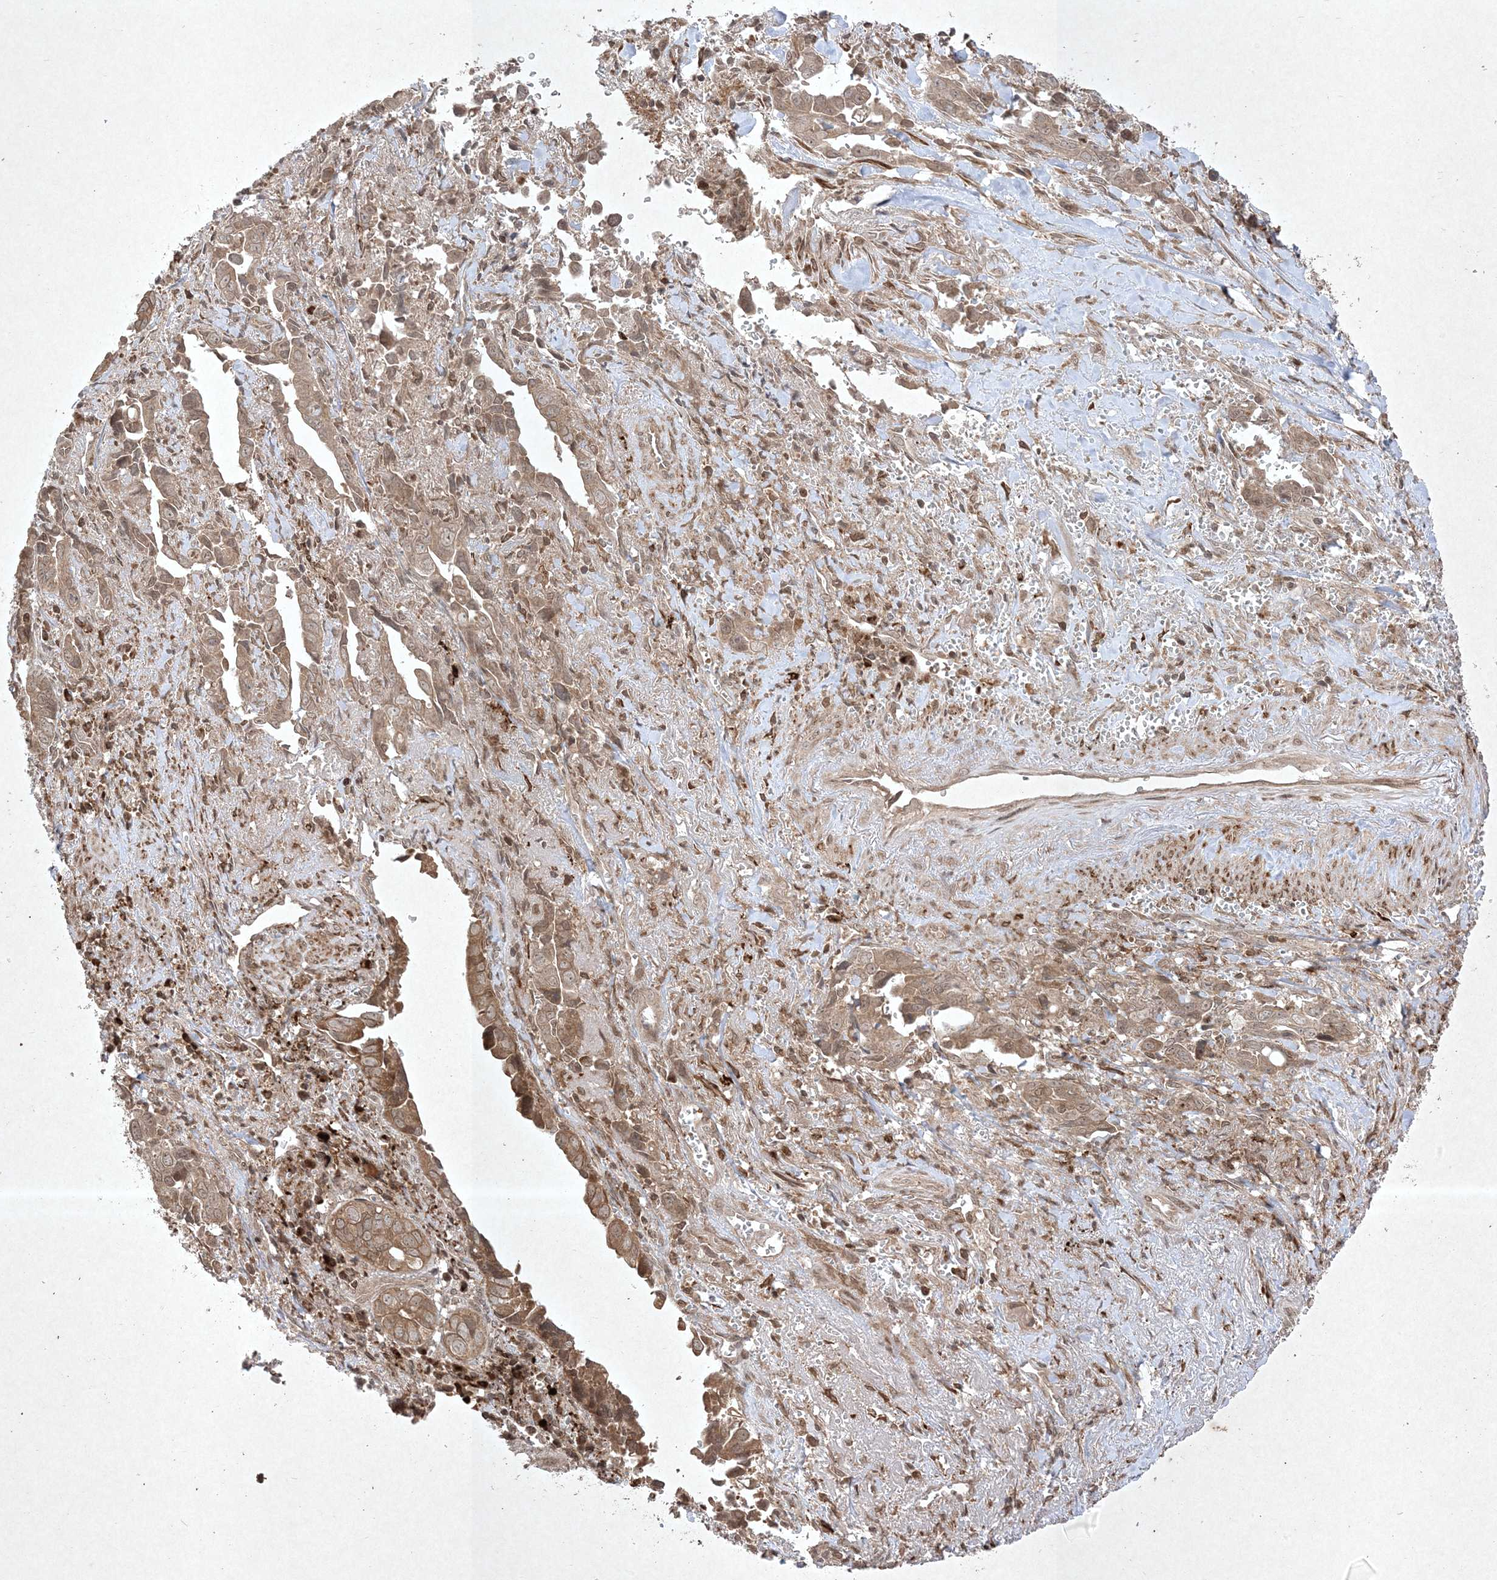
{"staining": {"intensity": "moderate", "quantity": "25%-75%", "location": "cytoplasmic/membranous"}, "tissue": "liver cancer", "cell_type": "Tumor cells", "image_type": "cancer", "snomed": [{"axis": "morphology", "description": "Cholangiocarcinoma"}, {"axis": "topography", "description": "Liver"}], "caption": "A photomicrograph of cholangiocarcinoma (liver) stained for a protein reveals moderate cytoplasmic/membranous brown staining in tumor cells.", "gene": "PTK6", "patient": {"sex": "female", "age": 79}}